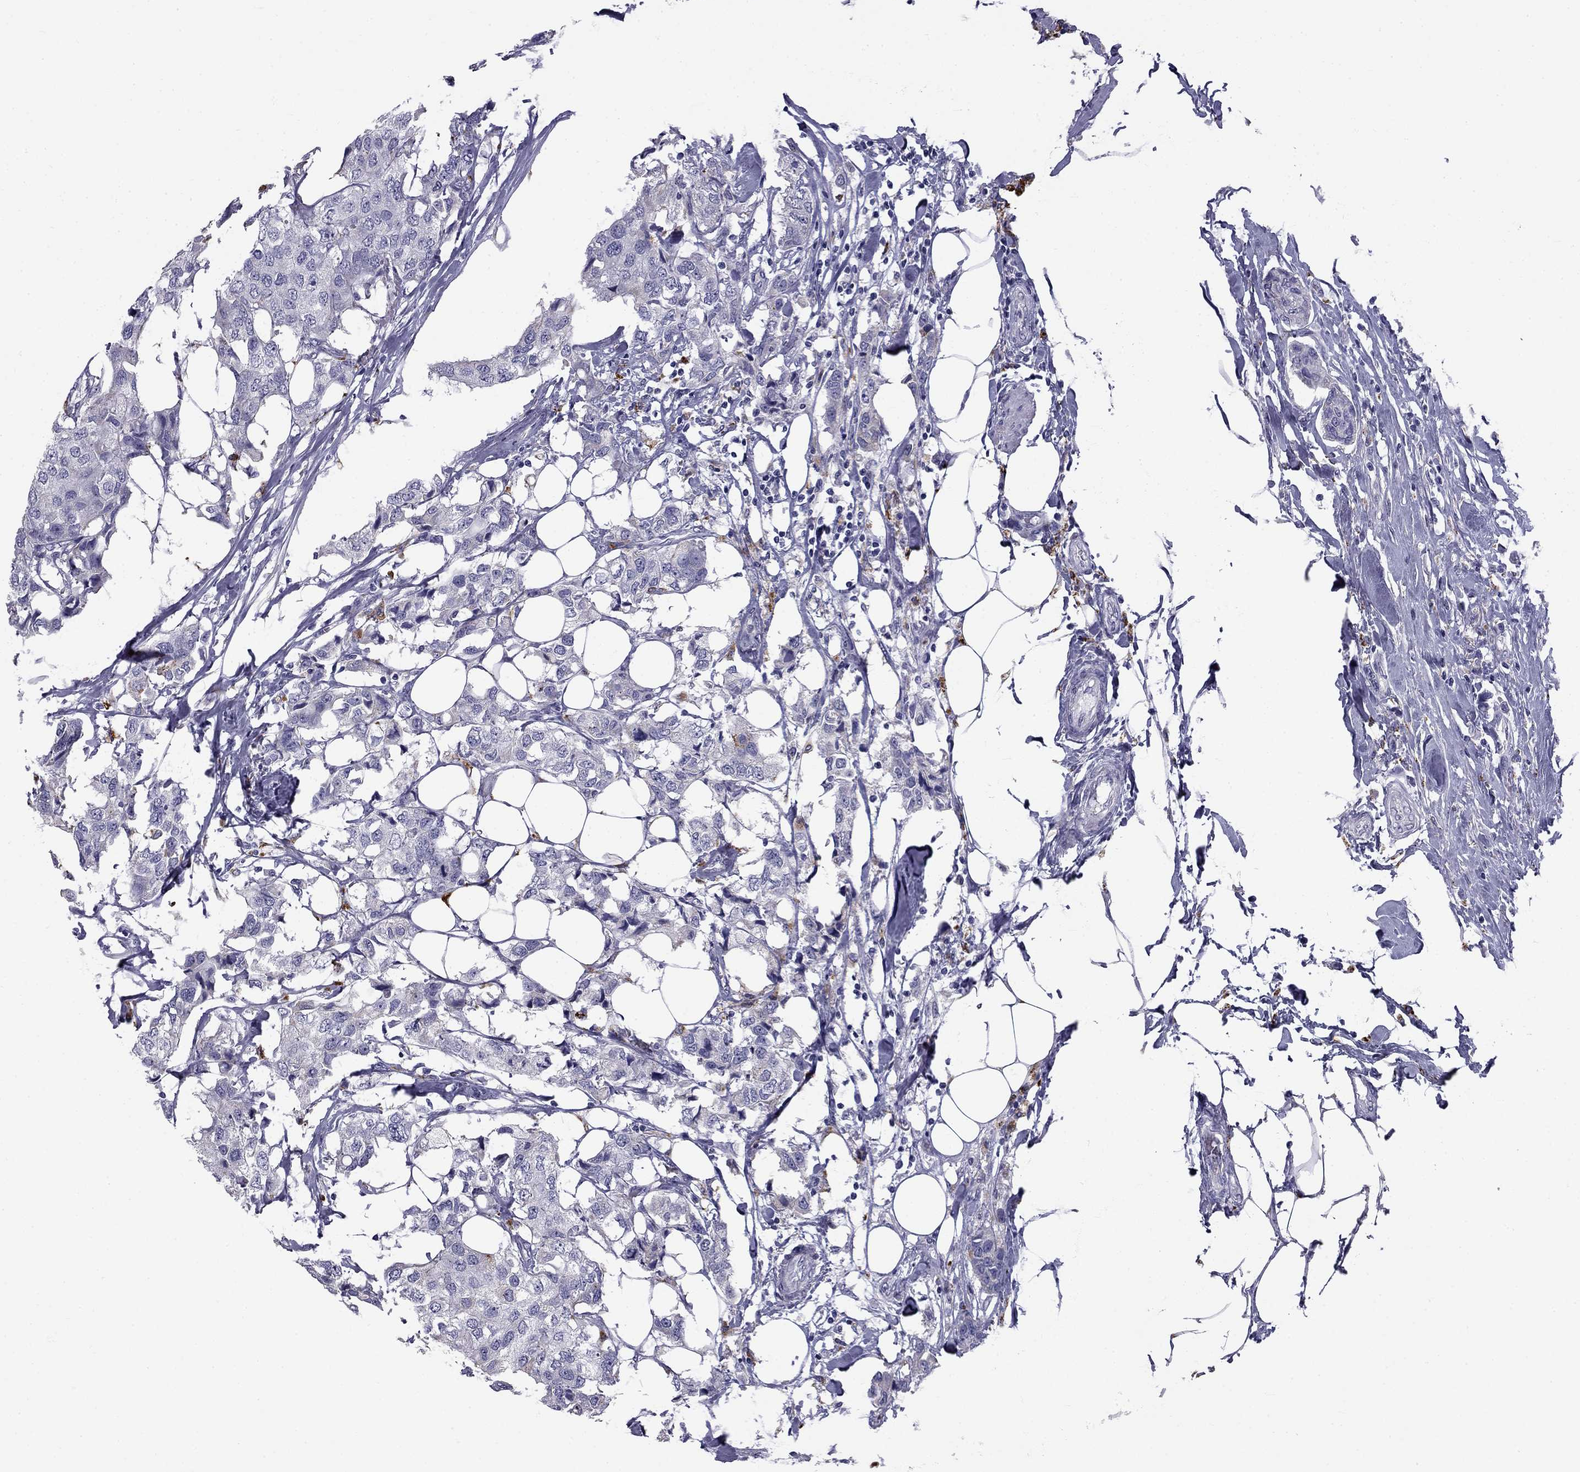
{"staining": {"intensity": "negative", "quantity": "none", "location": "none"}, "tissue": "breast cancer", "cell_type": "Tumor cells", "image_type": "cancer", "snomed": [{"axis": "morphology", "description": "Duct carcinoma"}, {"axis": "topography", "description": "Breast"}], "caption": "Tumor cells are negative for brown protein staining in breast infiltrating ductal carcinoma.", "gene": "CLPSL2", "patient": {"sex": "female", "age": 80}}